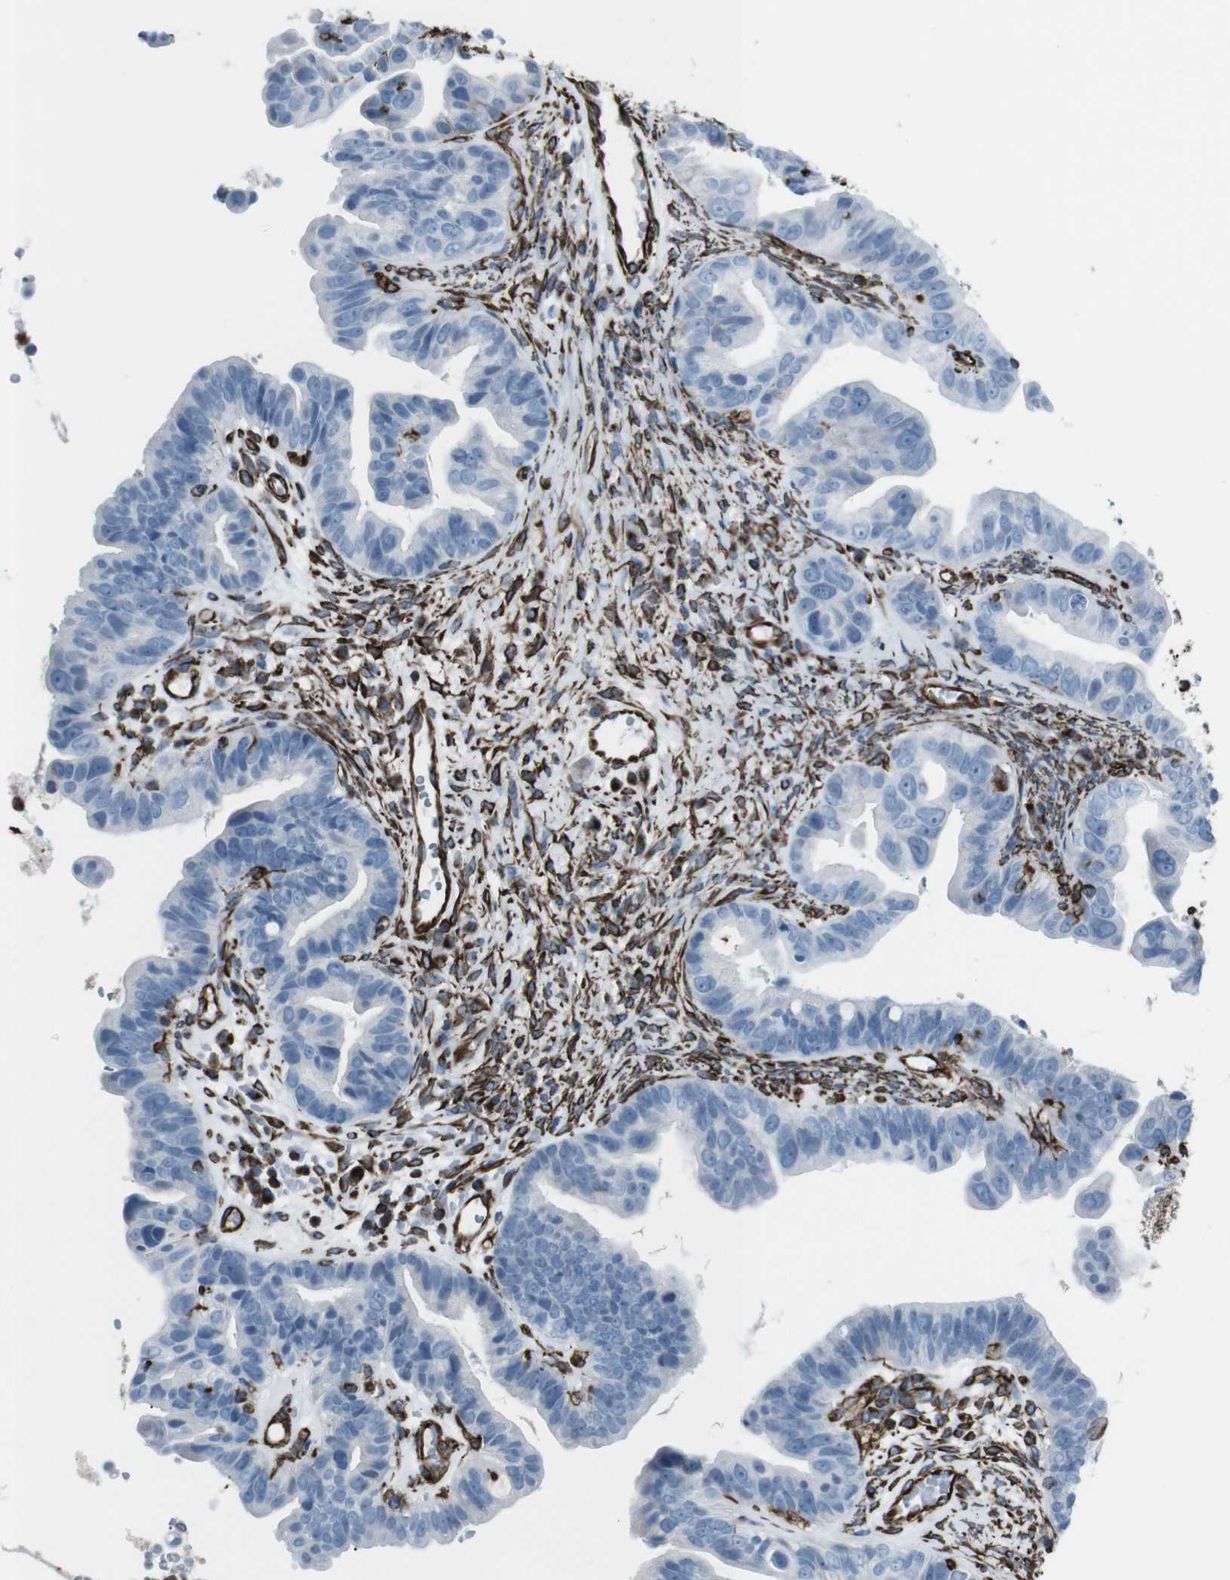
{"staining": {"intensity": "negative", "quantity": "none", "location": "none"}, "tissue": "ovarian cancer", "cell_type": "Tumor cells", "image_type": "cancer", "snomed": [{"axis": "morphology", "description": "Cystadenocarcinoma, serous, NOS"}, {"axis": "topography", "description": "Ovary"}], "caption": "The photomicrograph displays no significant staining in tumor cells of ovarian cancer (serous cystadenocarcinoma).", "gene": "ZDHHC6", "patient": {"sex": "female", "age": 56}}